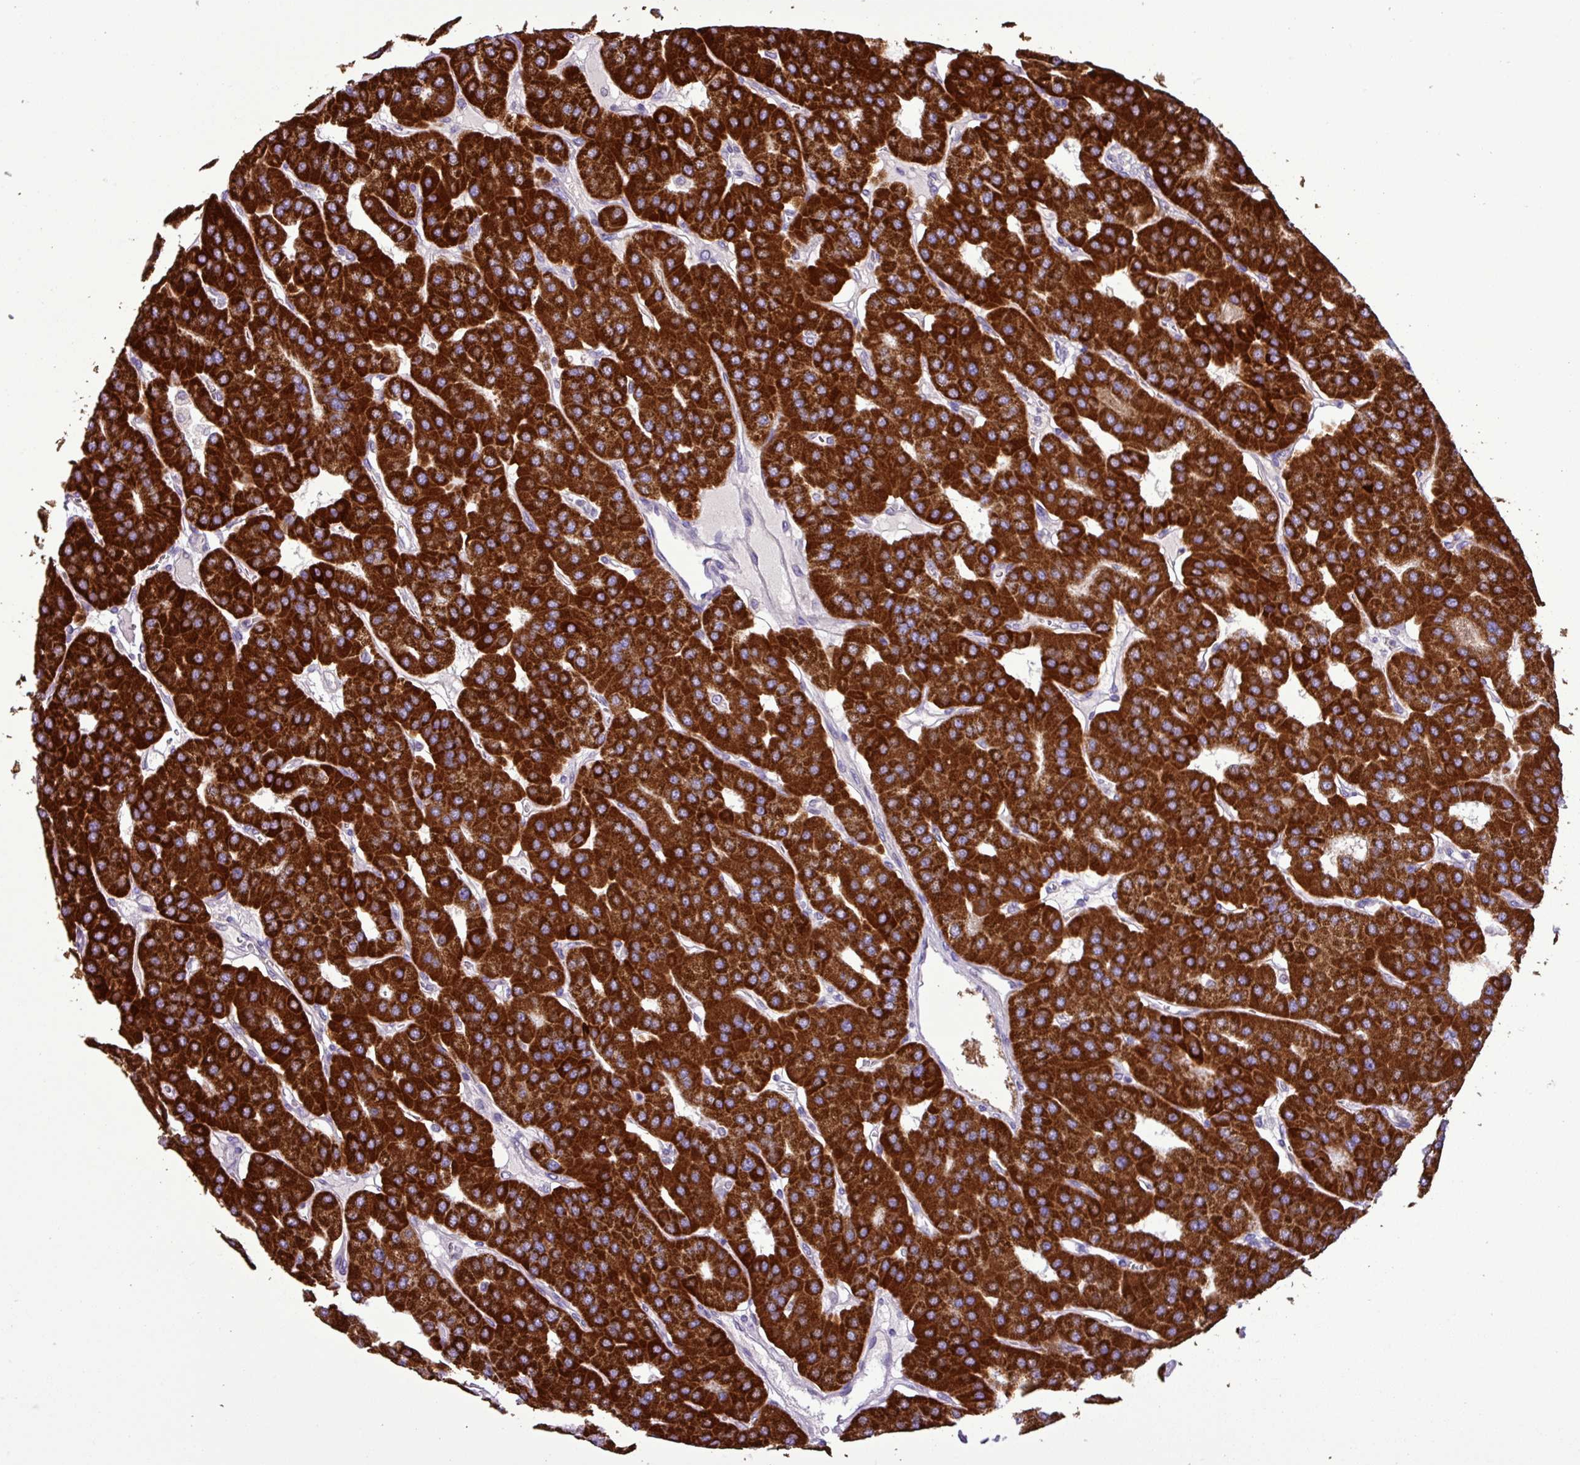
{"staining": {"intensity": "strong", "quantity": ">75%", "location": "cytoplasmic/membranous"}, "tissue": "parathyroid gland", "cell_type": "Glandular cells", "image_type": "normal", "snomed": [{"axis": "morphology", "description": "Normal tissue, NOS"}, {"axis": "morphology", "description": "Adenoma, NOS"}, {"axis": "topography", "description": "Parathyroid gland"}], "caption": "Unremarkable parathyroid gland shows strong cytoplasmic/membranous positivity in about >75% of glandular cells (brown staining indicates protein expression, while blue staining denotes nuclei)..", "gene": "FAM183A", "patient": {"sex": "female", "age": 86}}